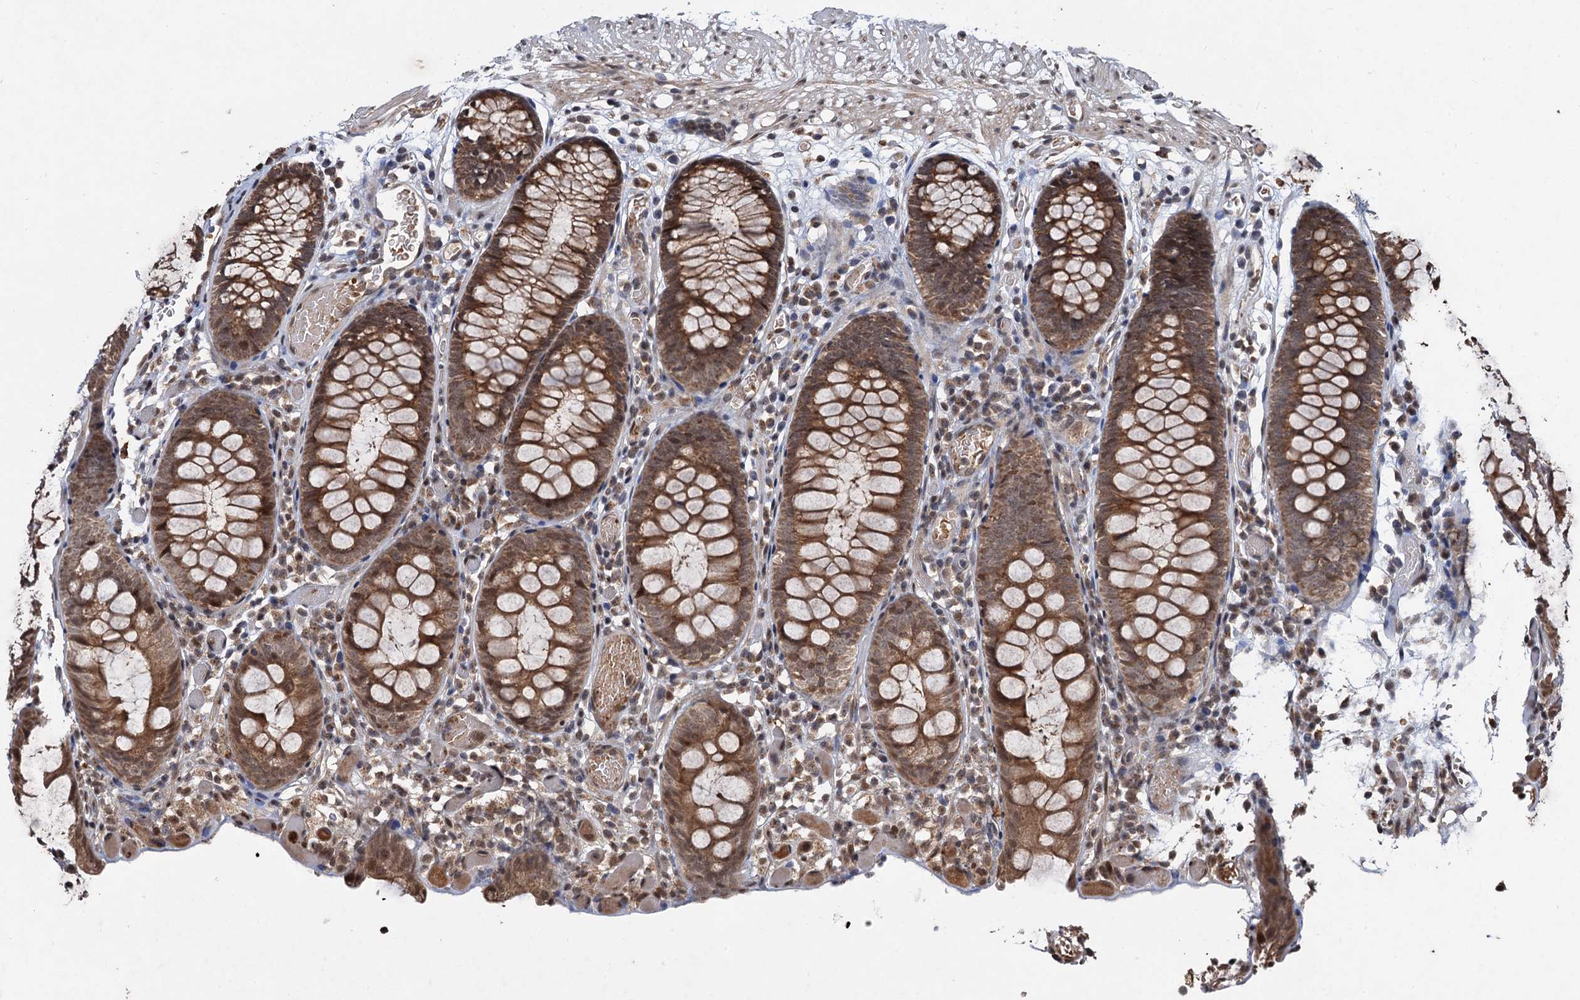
{"staining": {"intensity": "moderate", "quantity": ">75%", "location": "cytoplasmic/membranous"}, "tissue": "colon", "cell_type": "Endothelial cells", "image_type": "normal", "snomed": [{"axis": "morphology", "description": "Normal tissue, NOS"}, {"axis": "topography", "description": "Colon"}], "caption": "DAB (3,3'-diaminobenzidine) immunohistochemical staining of unremarkable human colon shows moderate cytoplasmic/membranous protein staining in about >75% of endothelial cells.", "gene": "REP15", "patient": {"sex": "male", "age": 14}}